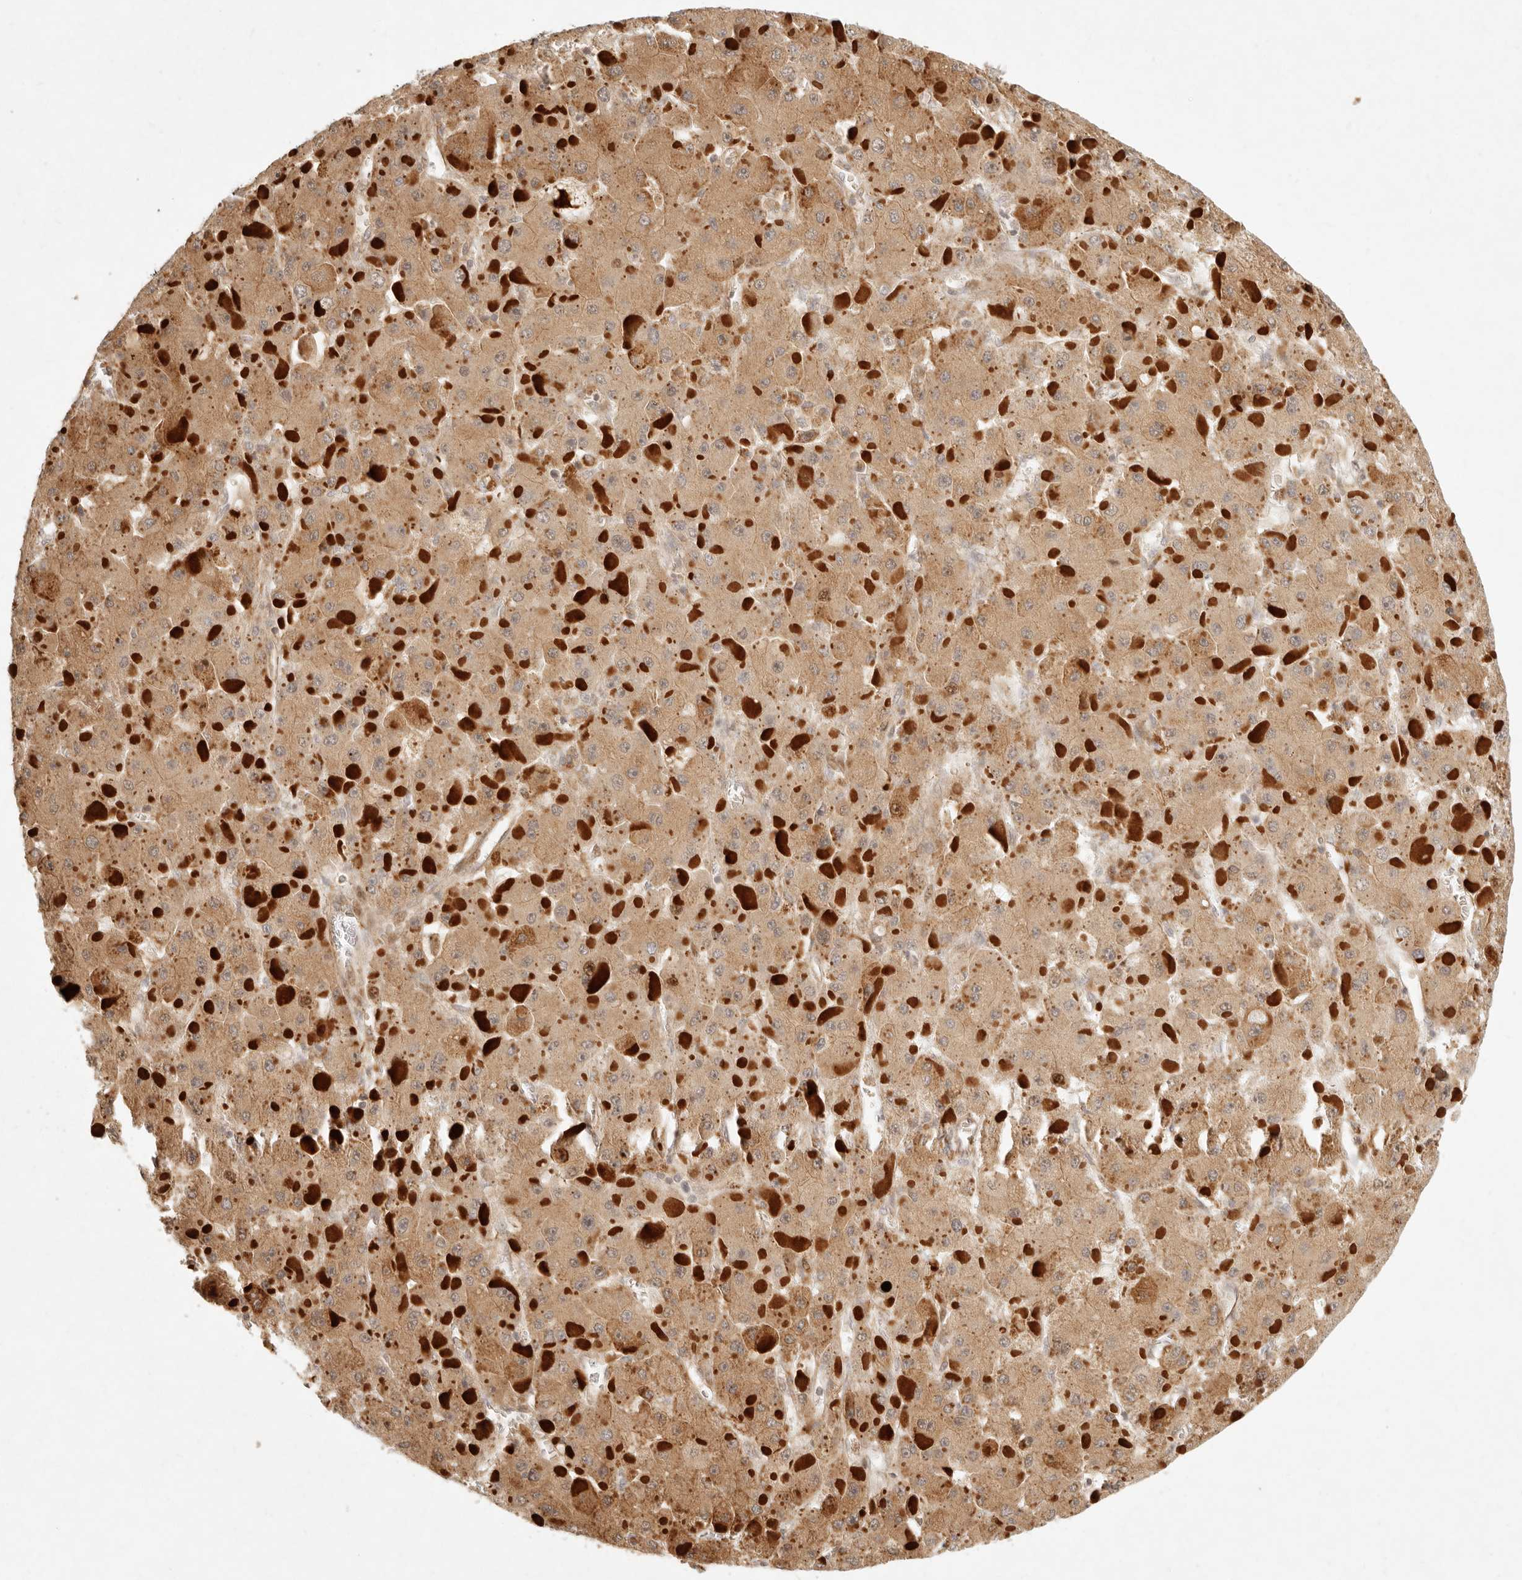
{"staining": {"intensity": "moderate", "quantity": ">75%", "location": "cytoplasmic/membranous"}, "tissue": "liver cancer", "cell_type": "Tumor cells", "image_type": "cancer", "snomed": [{"axis": "morphology", "description": "Carcinoma, Hepatocellular, NOS"}, {"axis": "topography", "description": "Liver"}], "caption": "Hepatocellular carcinoma (liver) was stained to show a protein in brown. There is medium levels of moderate cytoplasmic/membranous staining in about >75% of tumor cells.", "gene": "KLHL38", "patient": {"sex": "female", "age": 73}}